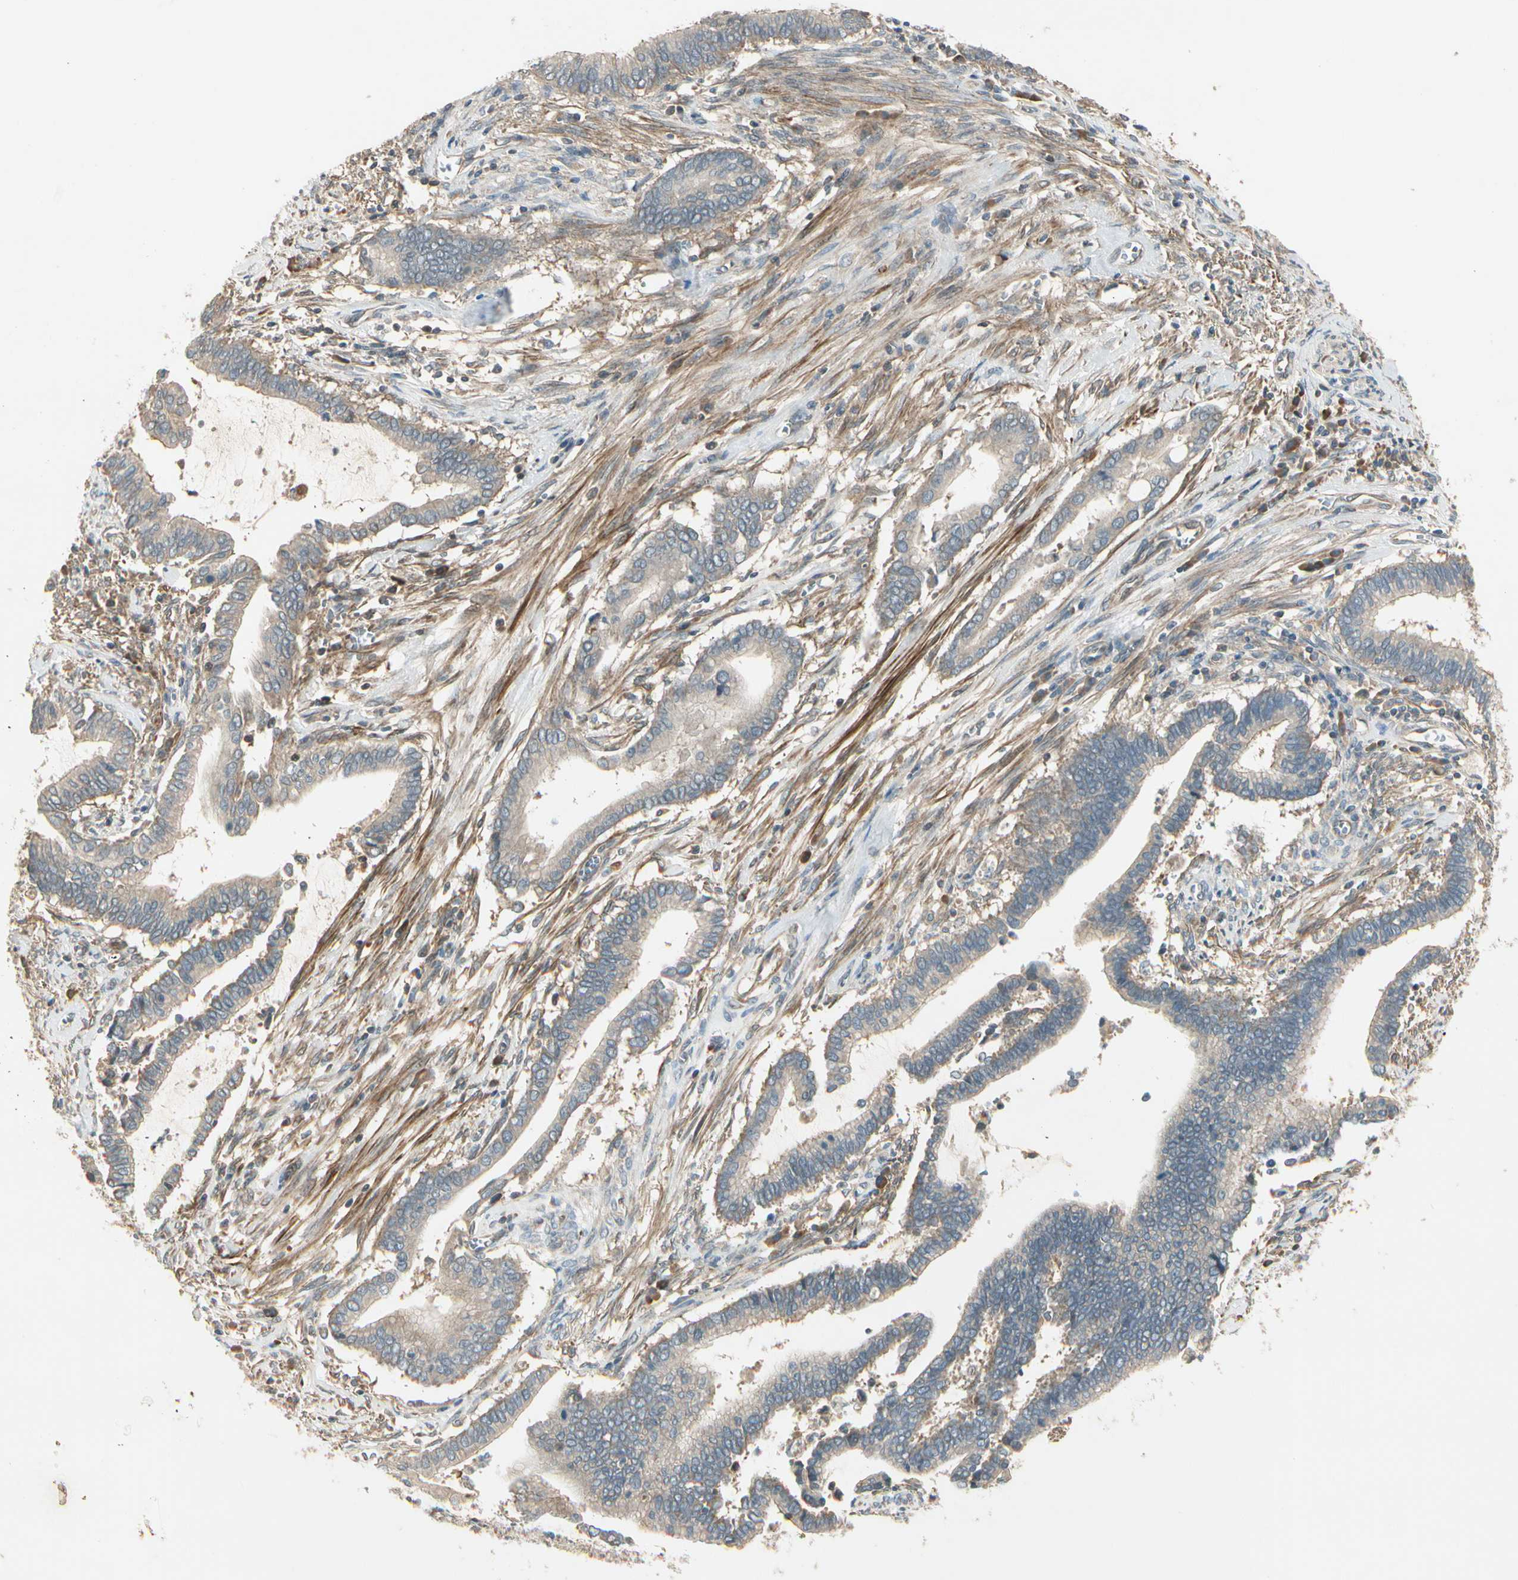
{"staining": {"intensity": "weak", "quantity": "25%-75%", "location": "cytoplasmic/membranous"}, "tissue": "cervical cancer", "cell_type": "Tumor cells", "image_type": "cancer", "snomed": [{"axis": "morphology", "description": "Adenocarcinoma, NOS"}, {"axis": "topography", "description": "Cervix"}], "caption": "A low amount of weak cytoplasmic/membranous positivity is appreciated in about 25%-75% of tumor cells in adenocarcinoma (cervical) tissue.", "gene": "ACVR1", "patient": {"sex": "female", "age": 44}}